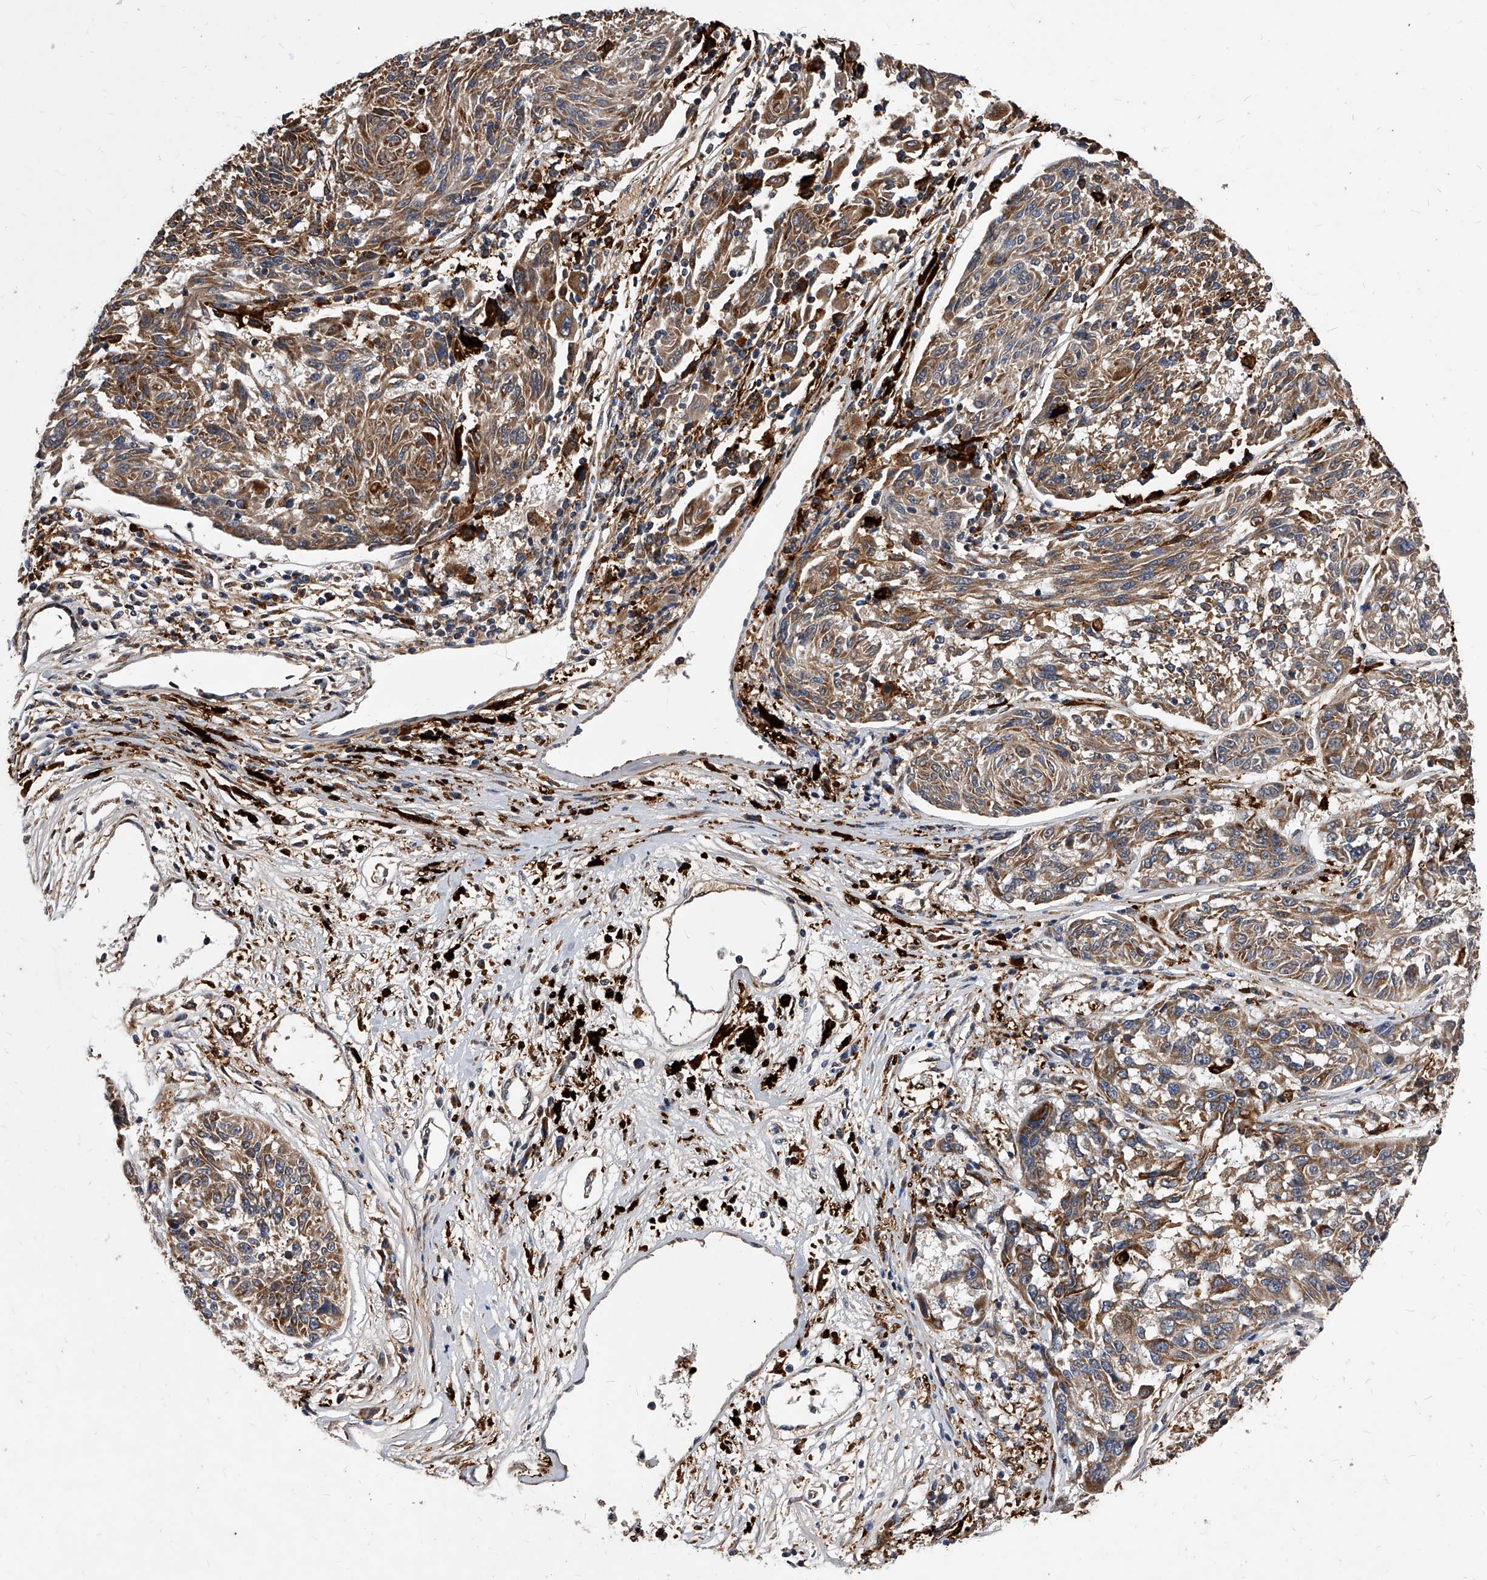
{"staining": {"intensity": "moderate", "quantity": ">75%", "location": "cytoplasmic/membranous"}, "tissue": "melanoma", "cell_type": "Tumor cells", "image_type": "cancer", "snomed": [{"axis": "morphology", "description": "Malignant melanoma, NOS"}, {"axis": "topography", "description": "Skin"}], "caption": "Malignant melanoma stained with a protein marker displays moderate staining in tumor cells.", "gene": "SOBP", "patient": {"sex": "male", "age": 53}}